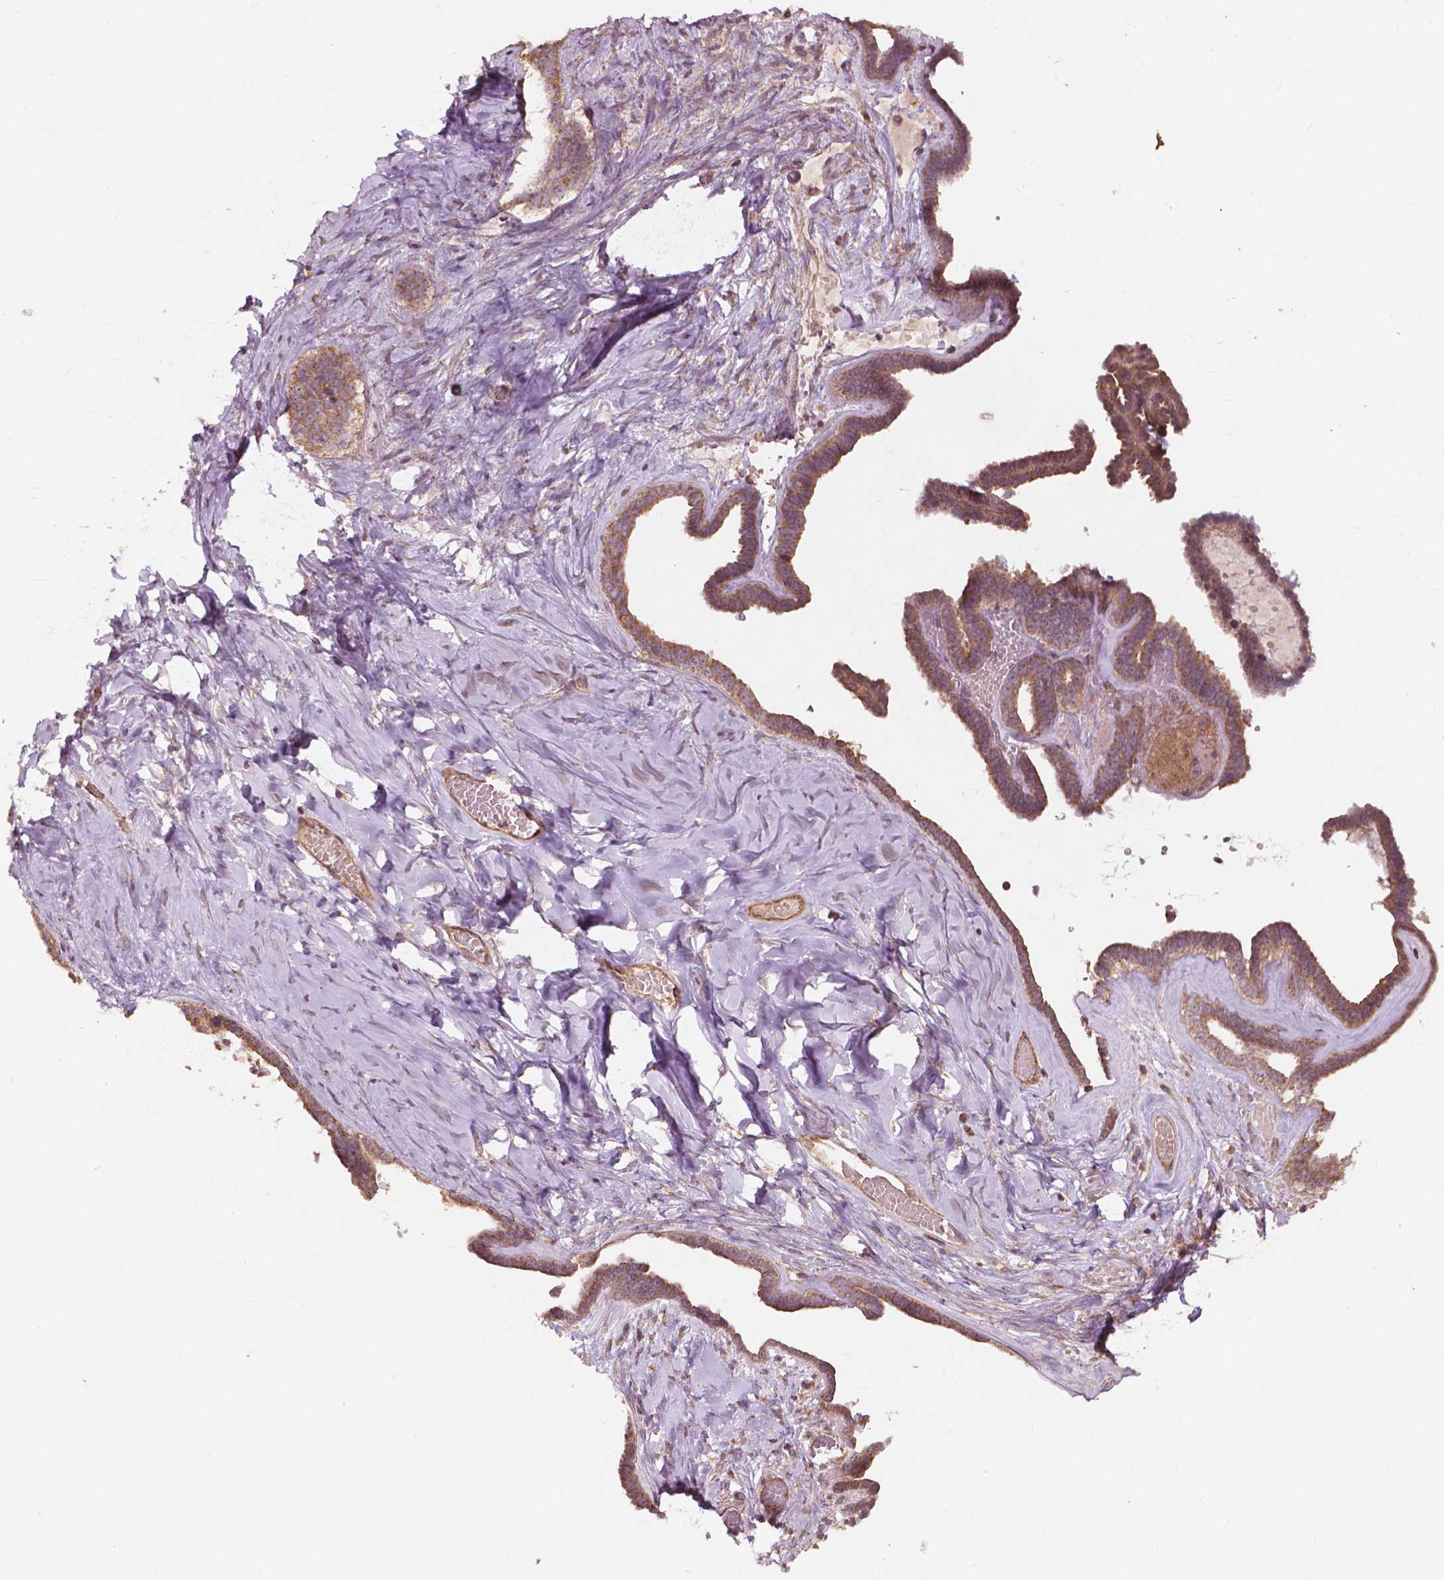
{"staining": {"intensity": "moderate", "quantity": ">75%", "location": "cytoplasmic/membranous"}, "tissue": "ovarian cancer", "cell_type": "Tumor cells", "image_type": "cancer", "snomed": [{"axis": "morphology", "description": "Cystadenocarcinoma, serous, NOS"}, {"axis": "topography", "description": "Ovary"}], "caption": "Protein expression analysis of ovarian cancer (serous cystadenocarcinoma) reveals moderate cytoplasmic/membranous staining in about >75% of tumor cells.", "gene": "CDC42BPA", "patient": {"sex": "female", "age": 71}}